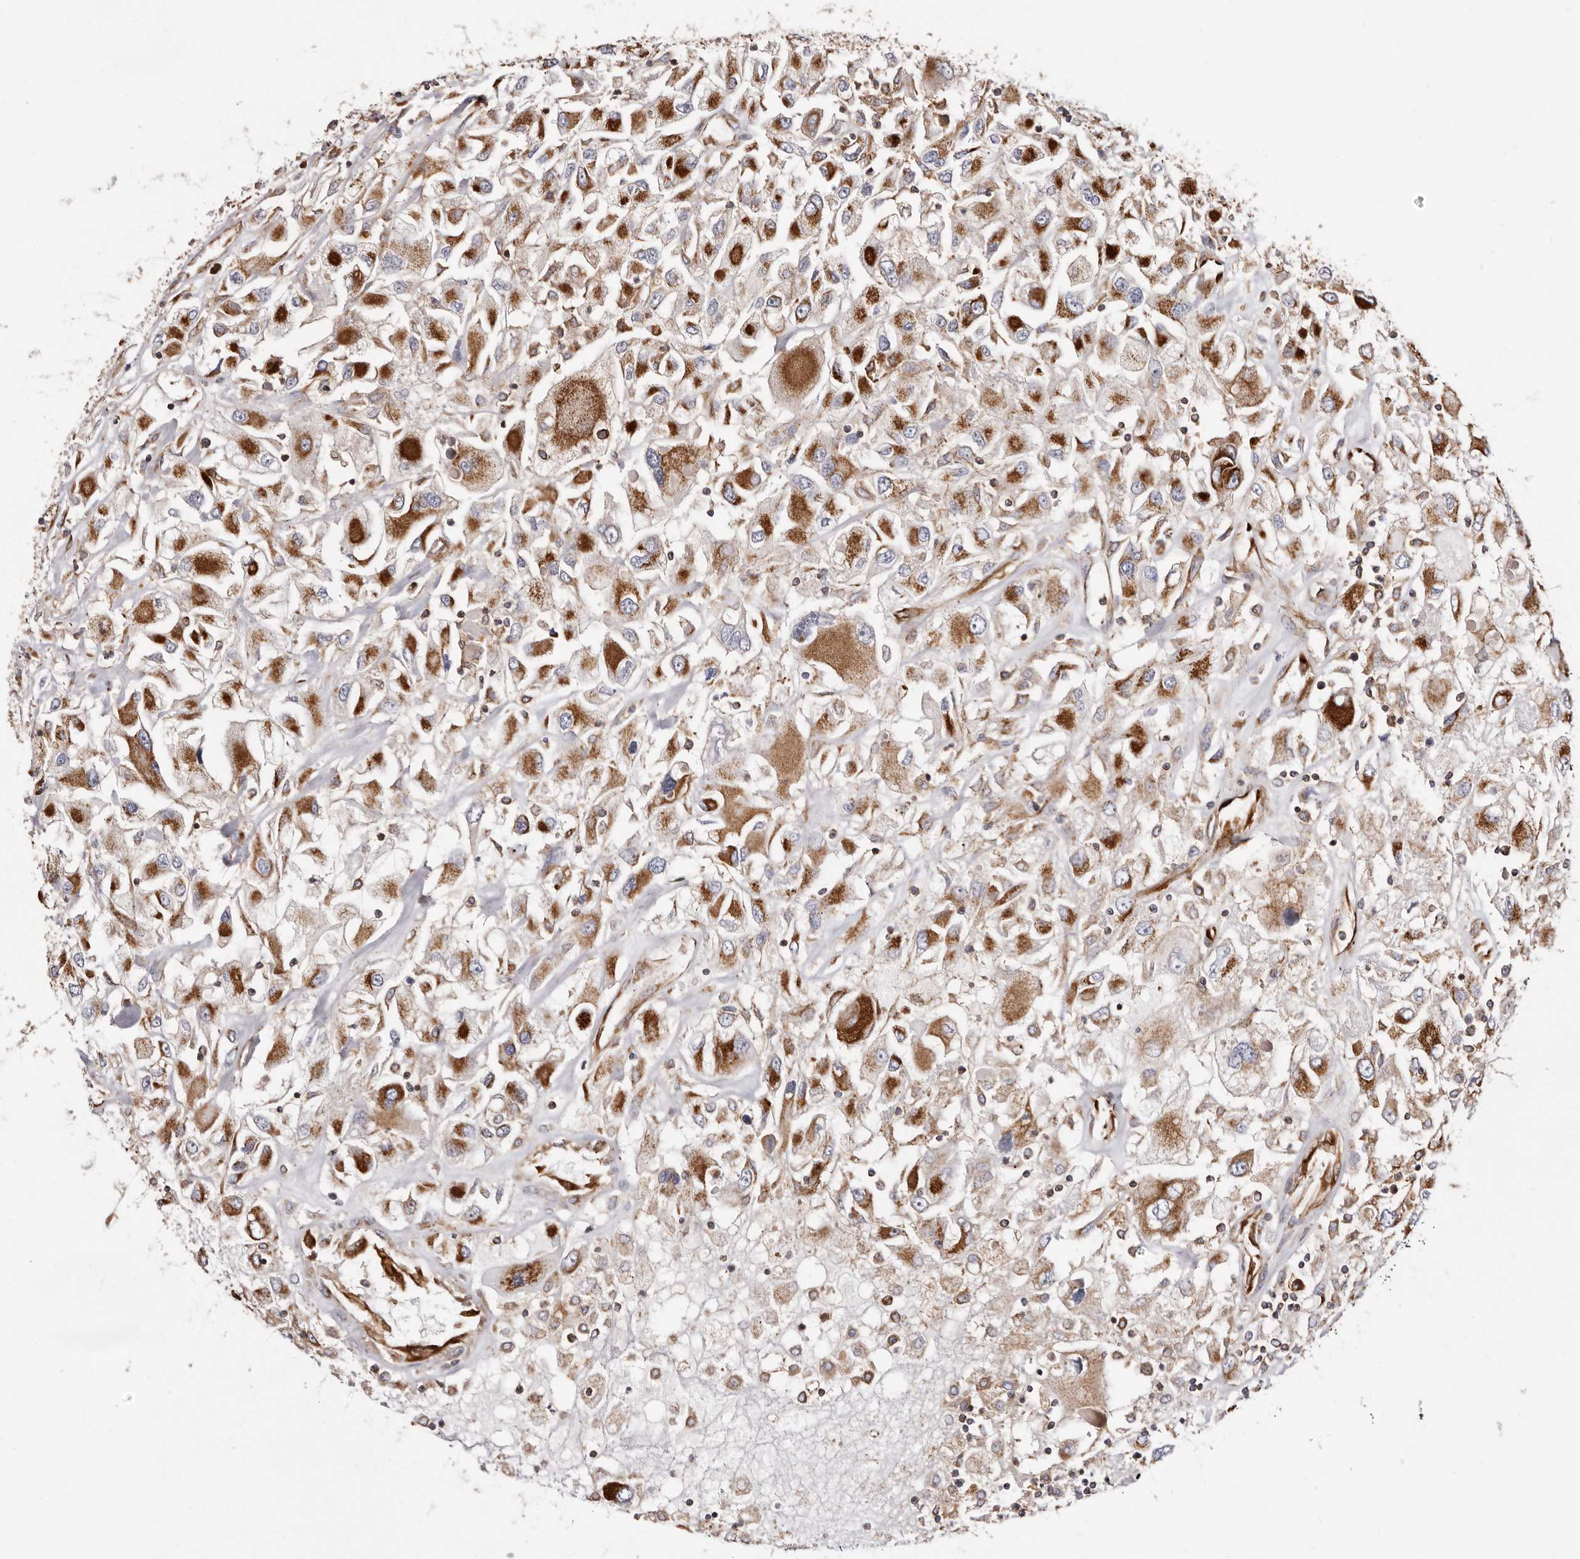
{"staining": {"intensity": "strong", "quantity": "25%-75%", "location": "cytoplasmic/membranous"}, "tissue": "renal cancer", "cell_type": "Tumor cells", "image_type": "cancer", "snomed": [{"axis": "morphology", "description": "Adenocarcinoma, NOS"}, {"axis": "topography", "description": "Kidney"}], "caption": "DAB immunohistochemical staining of human renal adenocarcinoma shows strong cytoplasmic/membranous protein positivity in about 25%-75% of tumor cells. (DAB IHC with brightfield microscopy, high magnification).", "gene": "COQ8B", "patient": {"sex": "female", "age": 52}}